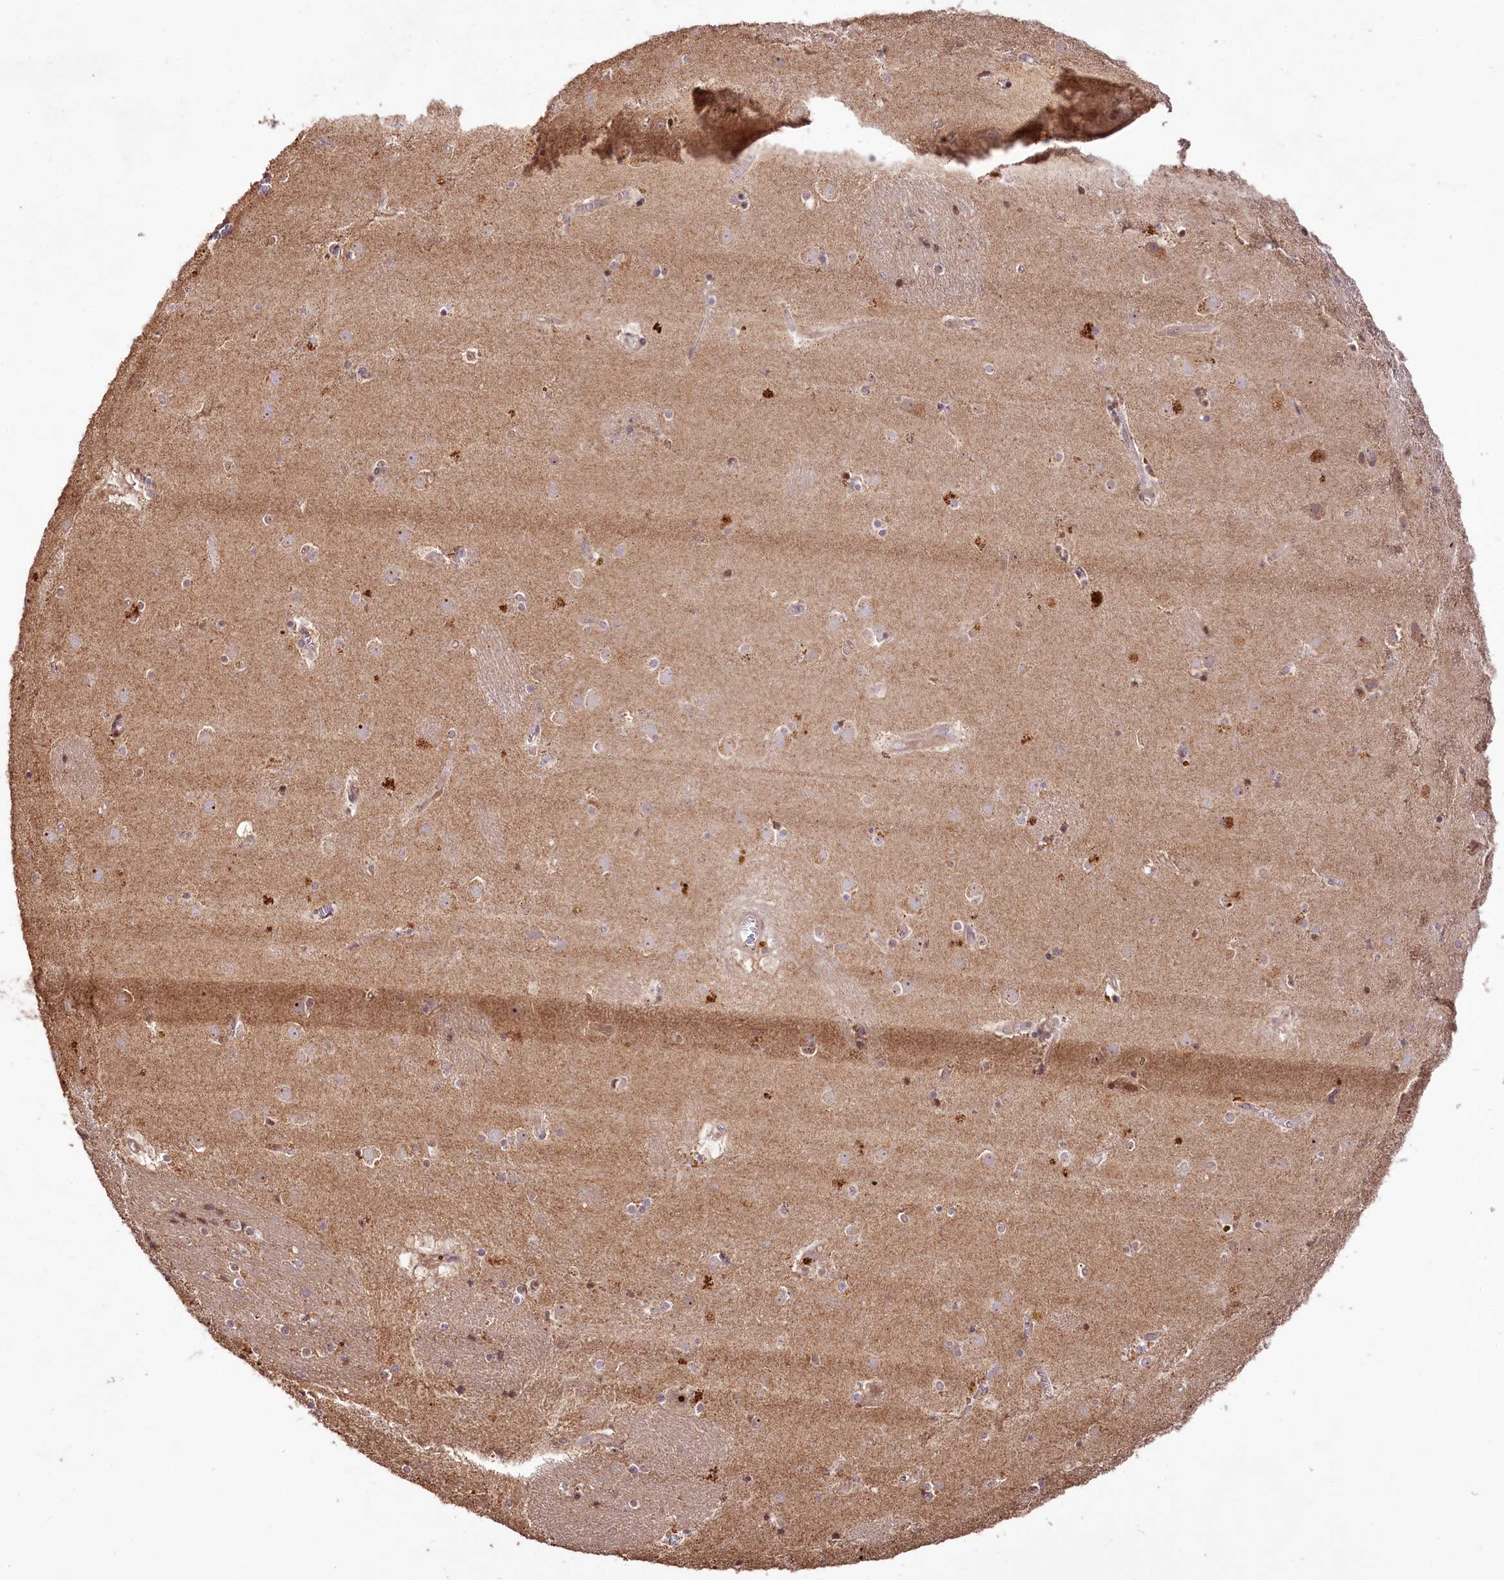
{"staining": {"intensity": "negative", "quantity": "none", "location": "none"}, "tissue": "caudate", "cell_type": "Glial cells", "image_type": "normal", "snomed": [{"axis": "morphology", "description": "Normal tissue, NOS"}, {"axis": "topography", "description": "Lateral ventricle wall"}], "caption": "High power microscopy photomicrograph of an immunohistochemistry (IHC) image of benign caudate, revealing no significant staining in glial cells.", "gene": "RRP8", "patient": {"sex": "male", "age": 70}}